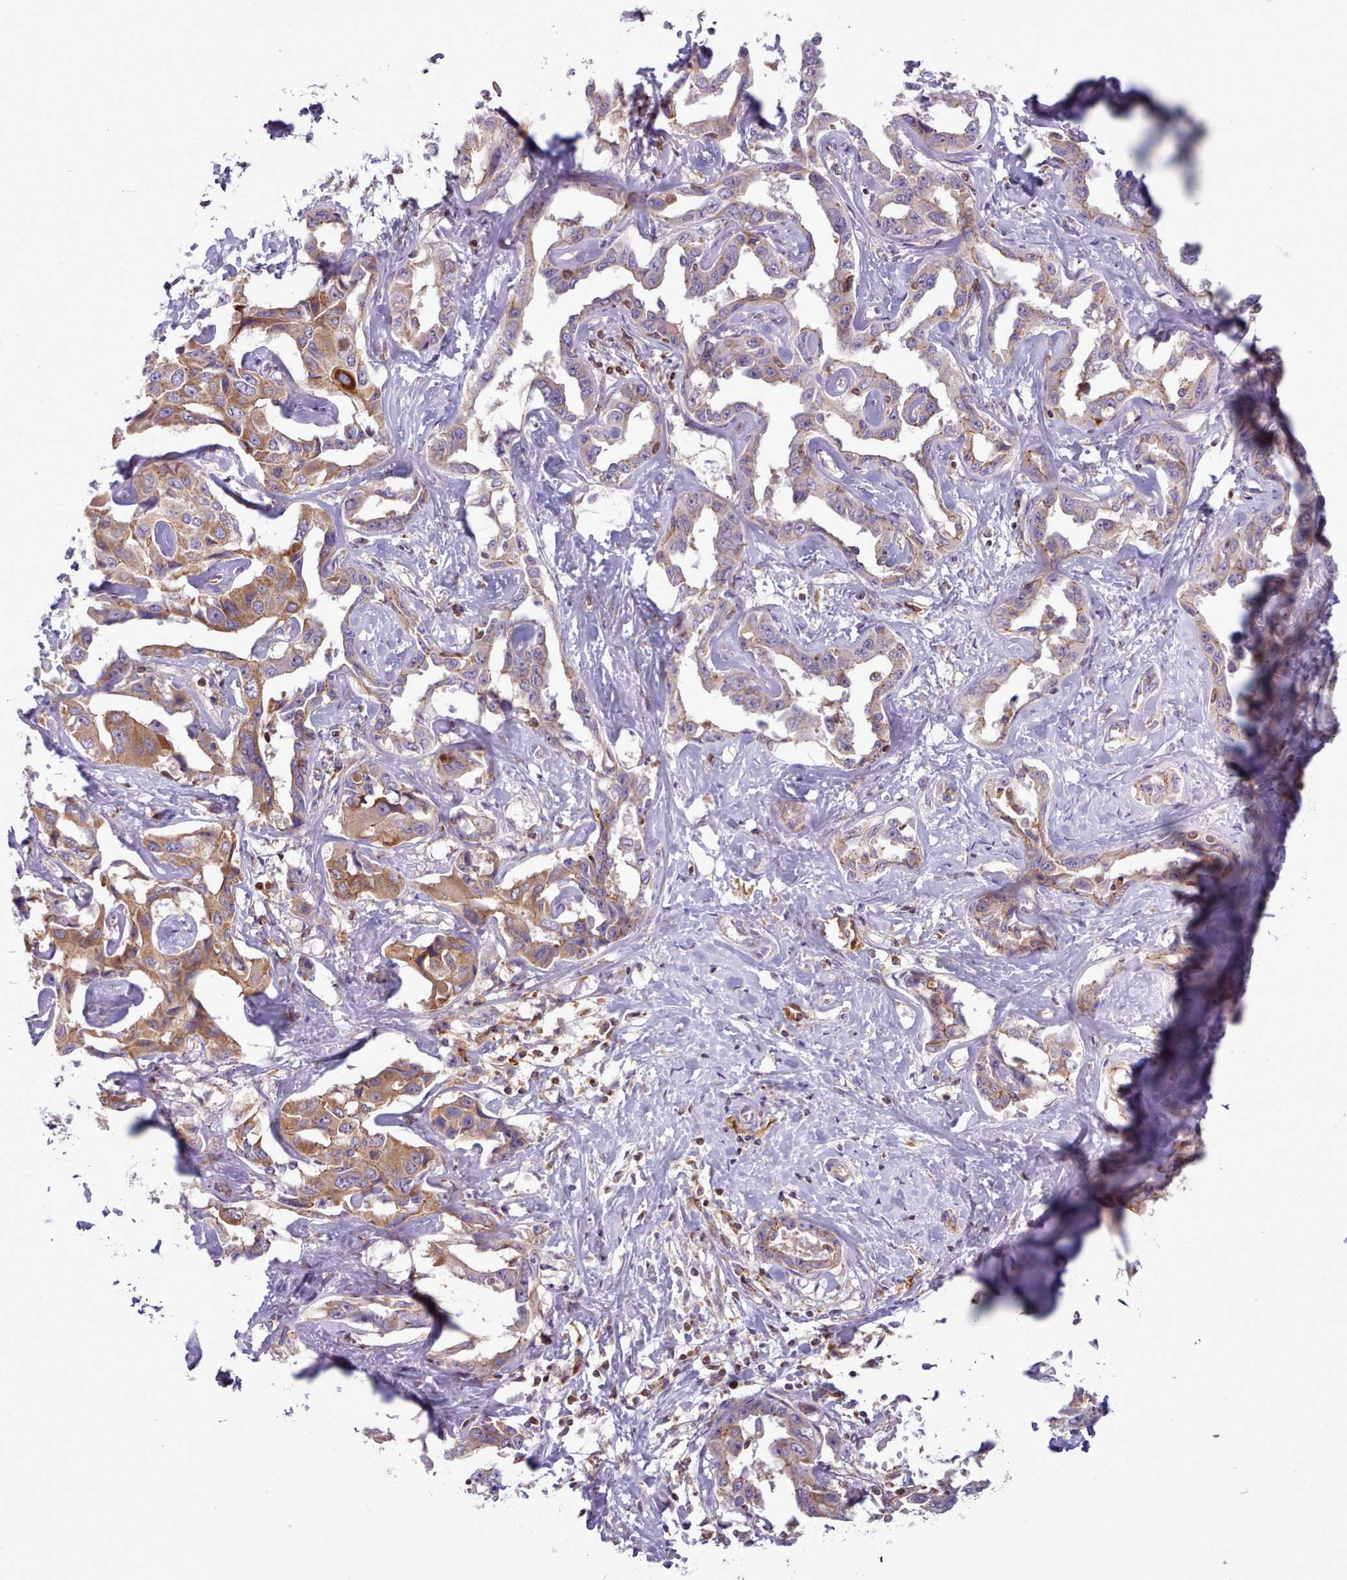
{"staining": {"intensity": "moderate", "quantity": "25%-75%", "location": "cytoplasmic/membranous"}, "tissue": "liver cancer", "cell_type": "Tumor cells", "image_type": "cancer", "snomed": [{"axis": "morphology", "description": "Cholangiocarcinoma"}, {"axis": "topography", "description": "Liver"}], "caption": "The histopathology image displays staining of liver cancer, revealing moderate cytoplasmic/membranous protein expression (brown color) within tumor cells.", "gene": "CRYBG1", "patient": {"sex": "male", "age": 59}}